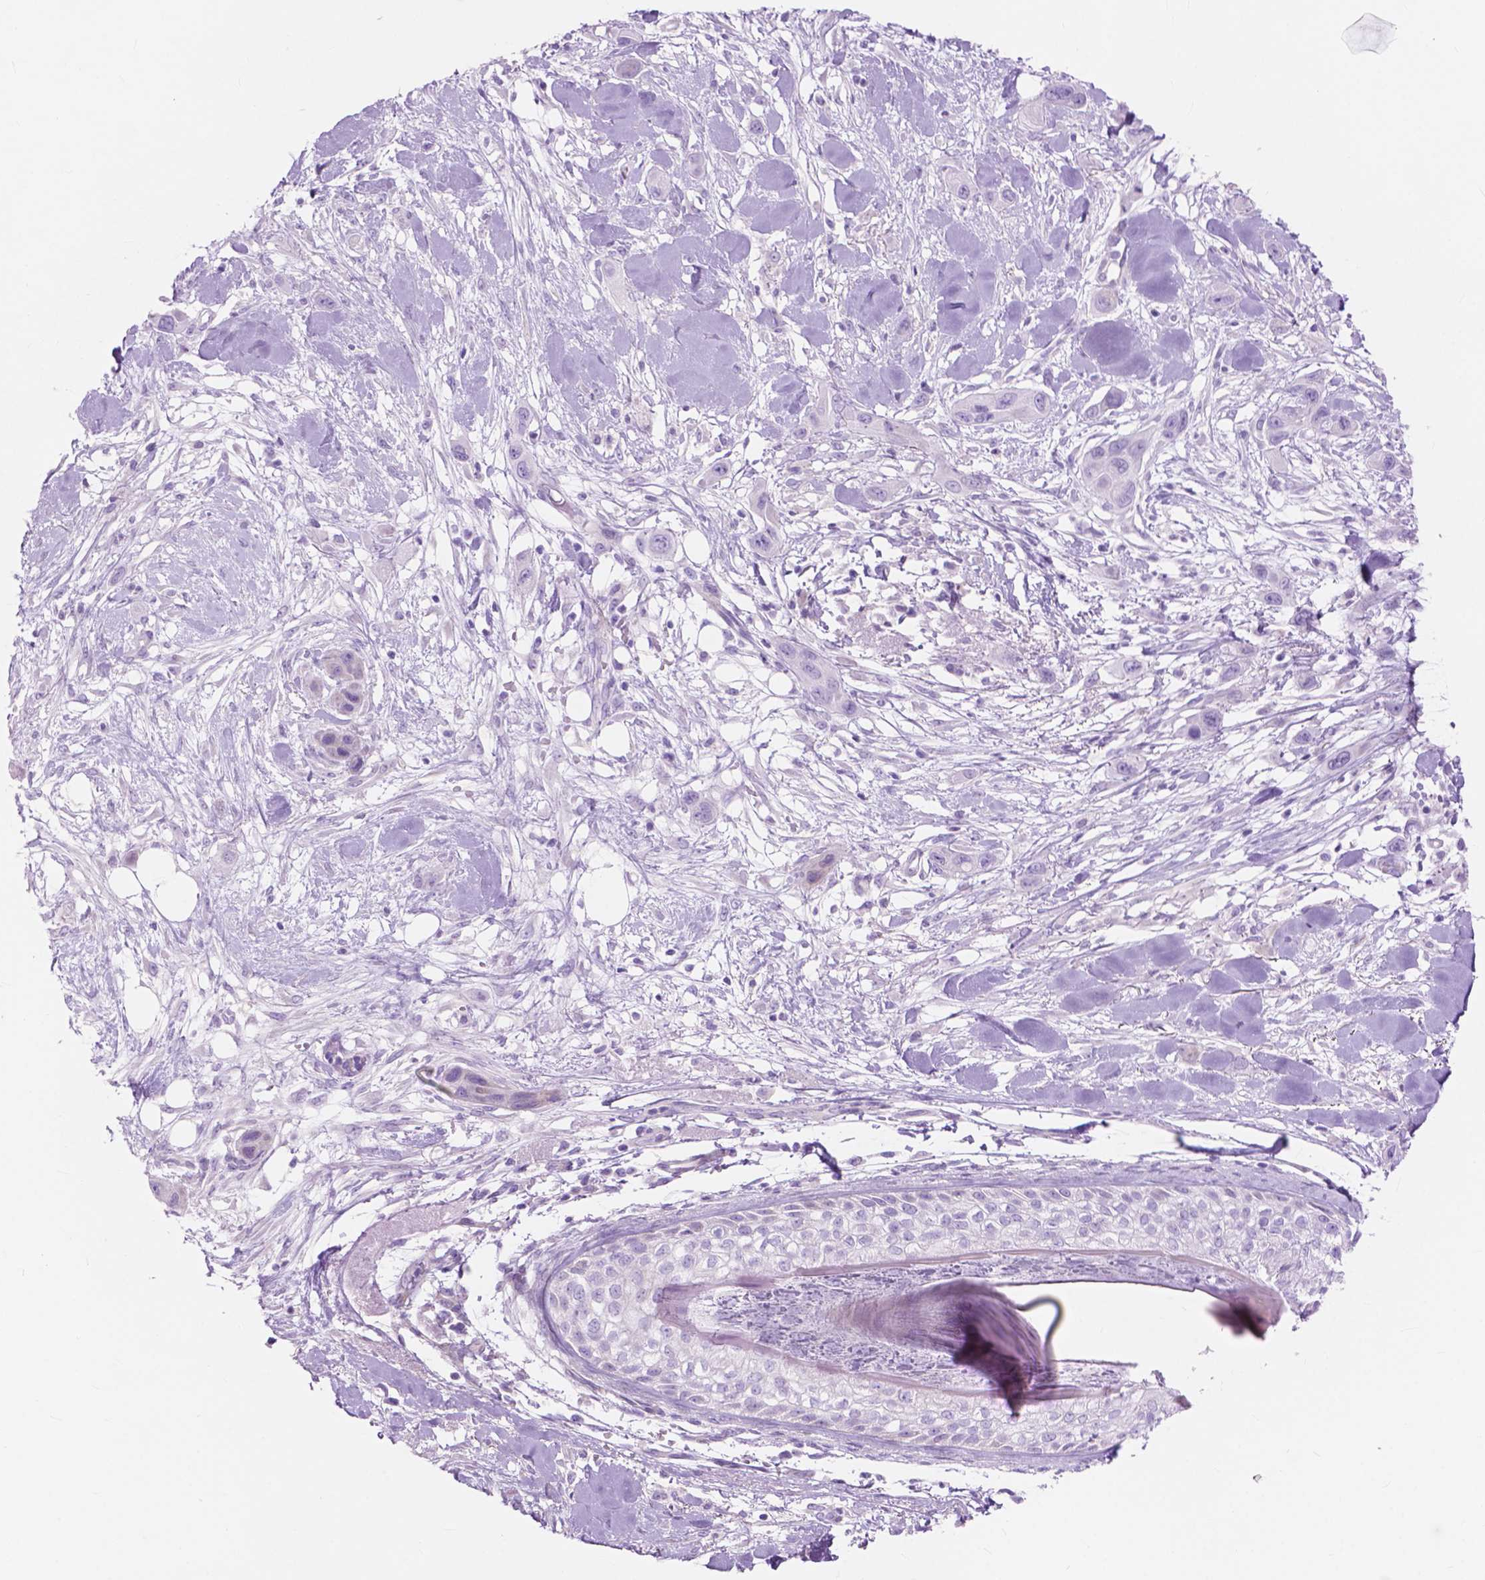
{"staining": {"intensity": "negative", "quantity": "none", "location": "none"}, "tissue": "skin cancer", "cell_type": "Tumor cells", "image_type": "cancer", "snomed": [{"axis": "morphology", "description": "Squamous cell carcinoma, NOS"}, {"axis": "topography", "description": "Skin"}], "caption": "Immunohistochemistry micrograph of neoplastic tissue: skin cancer stained with DAB (3,3'-diaminobenzidine) shows no significant protein positivity in tumor cells.", "gene": "MORN1", "patient": {"sex": "male", "age": 79}}